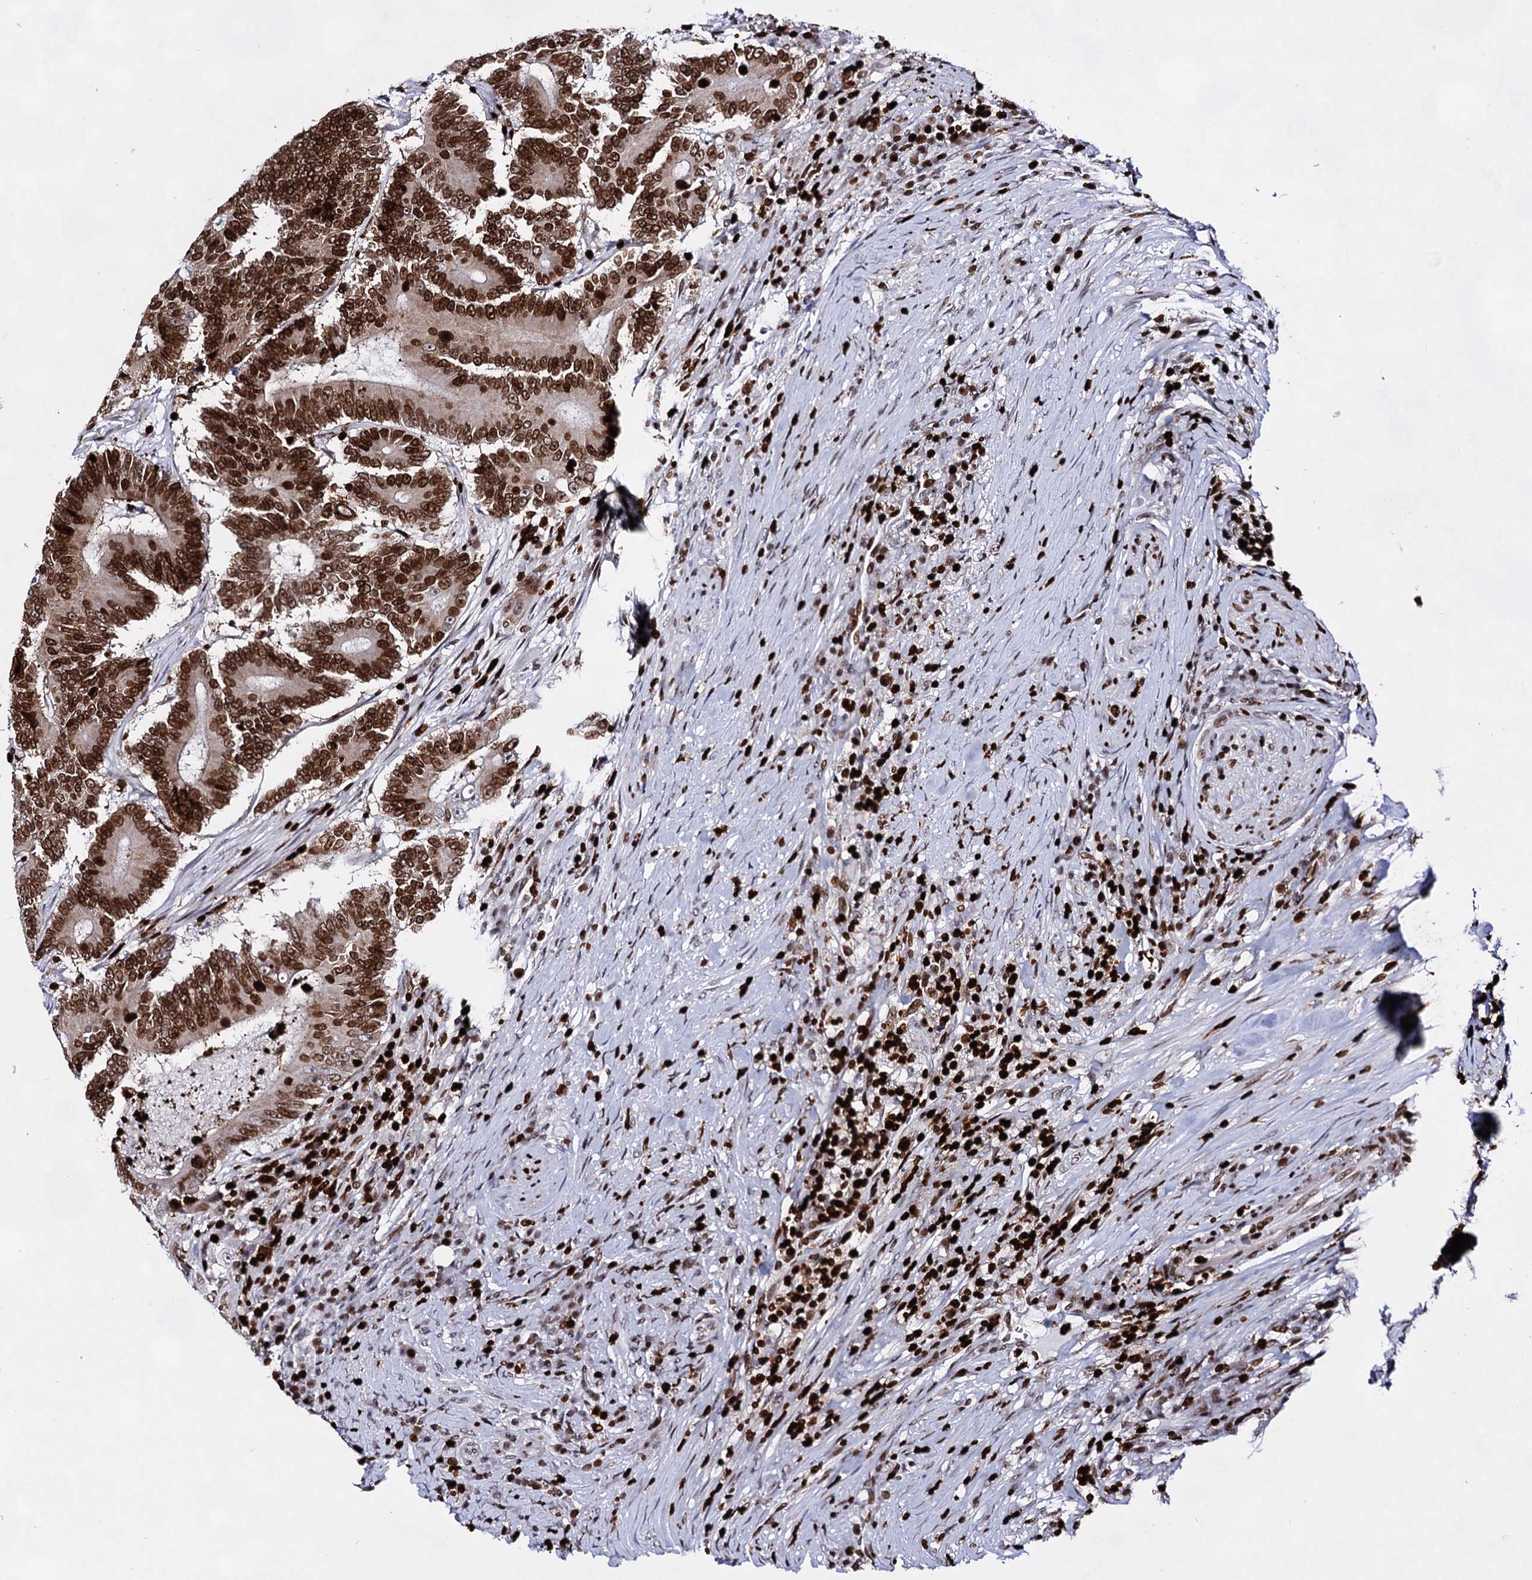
{"staining": {"intensity": "strong", "quantity": ">75%", "location": "nuclear"}, "tissue": "colorectal cancer", "cell_type": "Tumor cells", "image_type": "cancer", "snomed": [{"axis": "morphology", "description": "Adenocarcinoma, NOS"}, {"axis": "topography", "description": "Colon"}], "caption": "The photomicrograph exhibits staining of adenocarcinoma (colorectal), revealing strong nuclear protein expression (brown color) within tumor cells.", "gene": "HMGB2", "patient": {"sex": "male", "age": 83}}